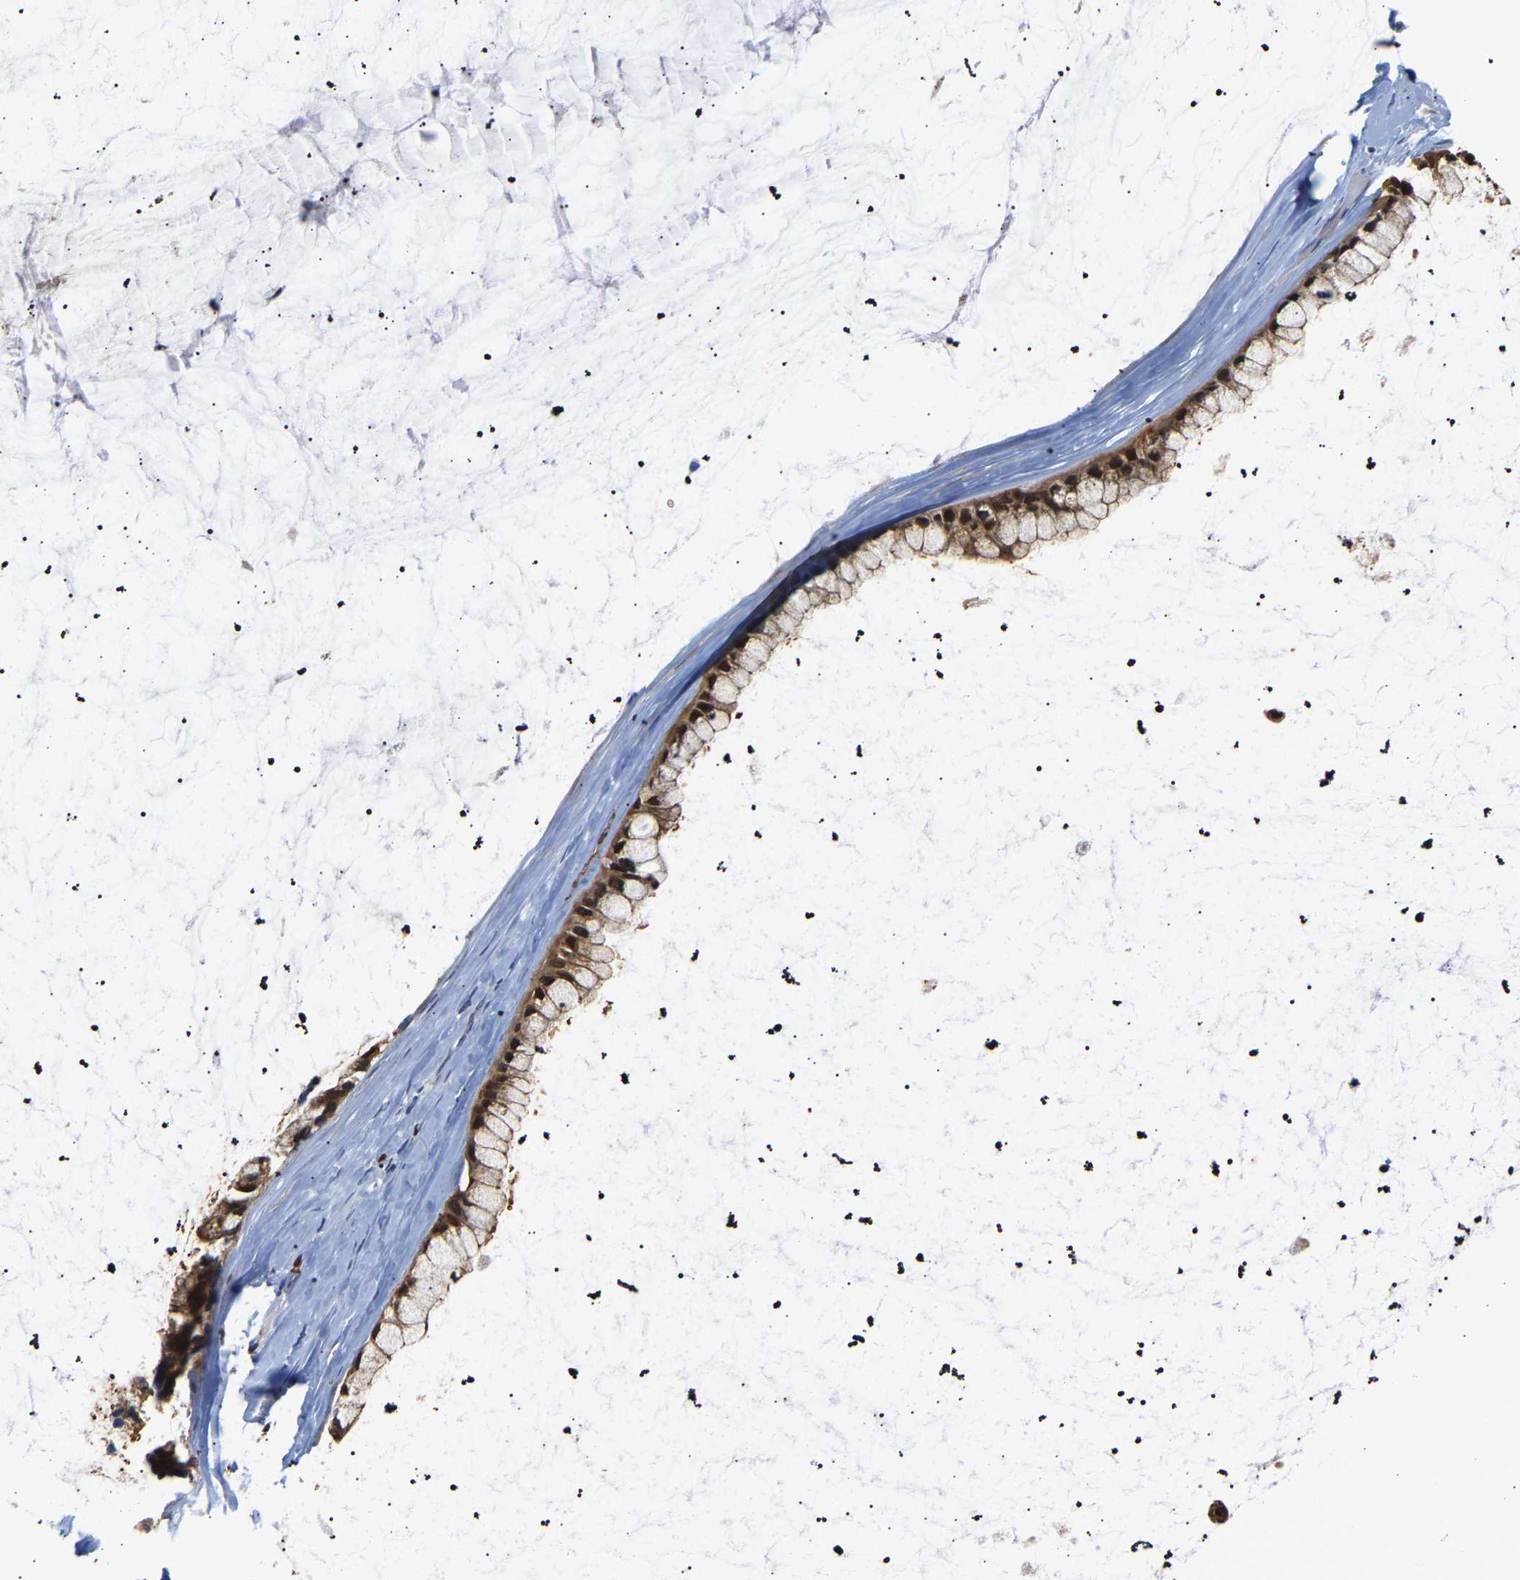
{"staining": {"intensity": "moderate", "quantity": ">75%", "location": "cytoplasmic/membranous,nuclear"}, "tissue": "ovarian cancer", "cell_type": "Tumor cells", "image_type": "cancer", "snomed": [{"axis": "morphology", "description": "Cystadenocarcinoma, mucinous, NOS"}, {"axis": "topography", "description": "Ovary"}], "caption": "Tumor cells display moderate cytoplasmic/membranous and nuclear staining in approximately >75% of cells in ovarian mucinous cystadenocarcinoma.", "gene": "TDRD7", "patient": {"sex": "female", "age": 39}}